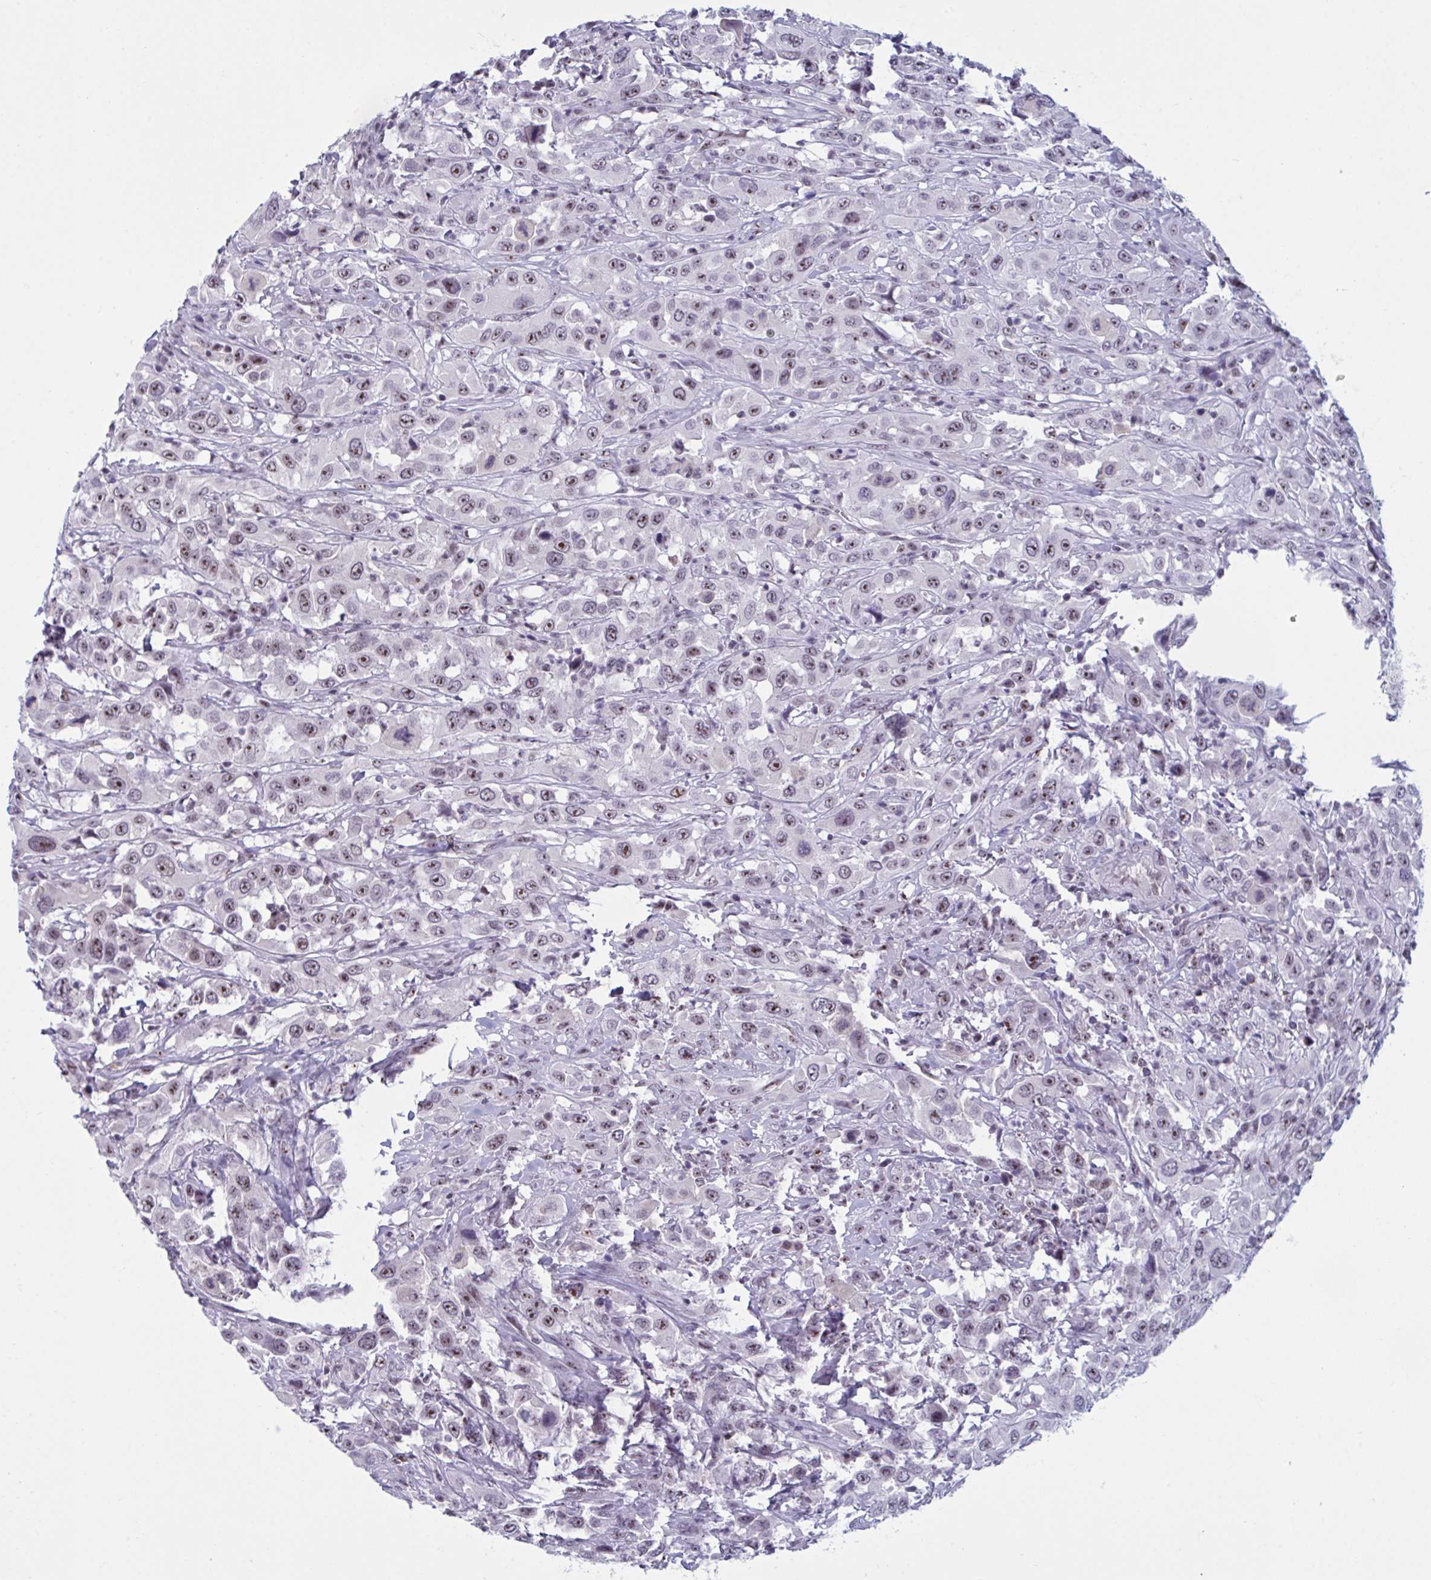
{"staining": {"intensity": "weak", "quantity": ">75%", "location": "nuclear"}, "tissue": "urothelial cancer", "cell_type": "Tumor cells", "image_type": "cancer", "snomed": [{"axis": "morphology", "description": "Urothelial carcinoma, High grade"}, {"axis": "topography", "description": "Urinary bladder"}], "caption": "A brown stain shows weak nuclear staining of a protein in high-grade urothelial carcinoma tumor cells. (DAB (3,3'-diaminobenzidine) = brown stain, brightfield microscopy at high magnification).", "gene": "TGM6", "patient": {"sex": "male", "age": 61}}